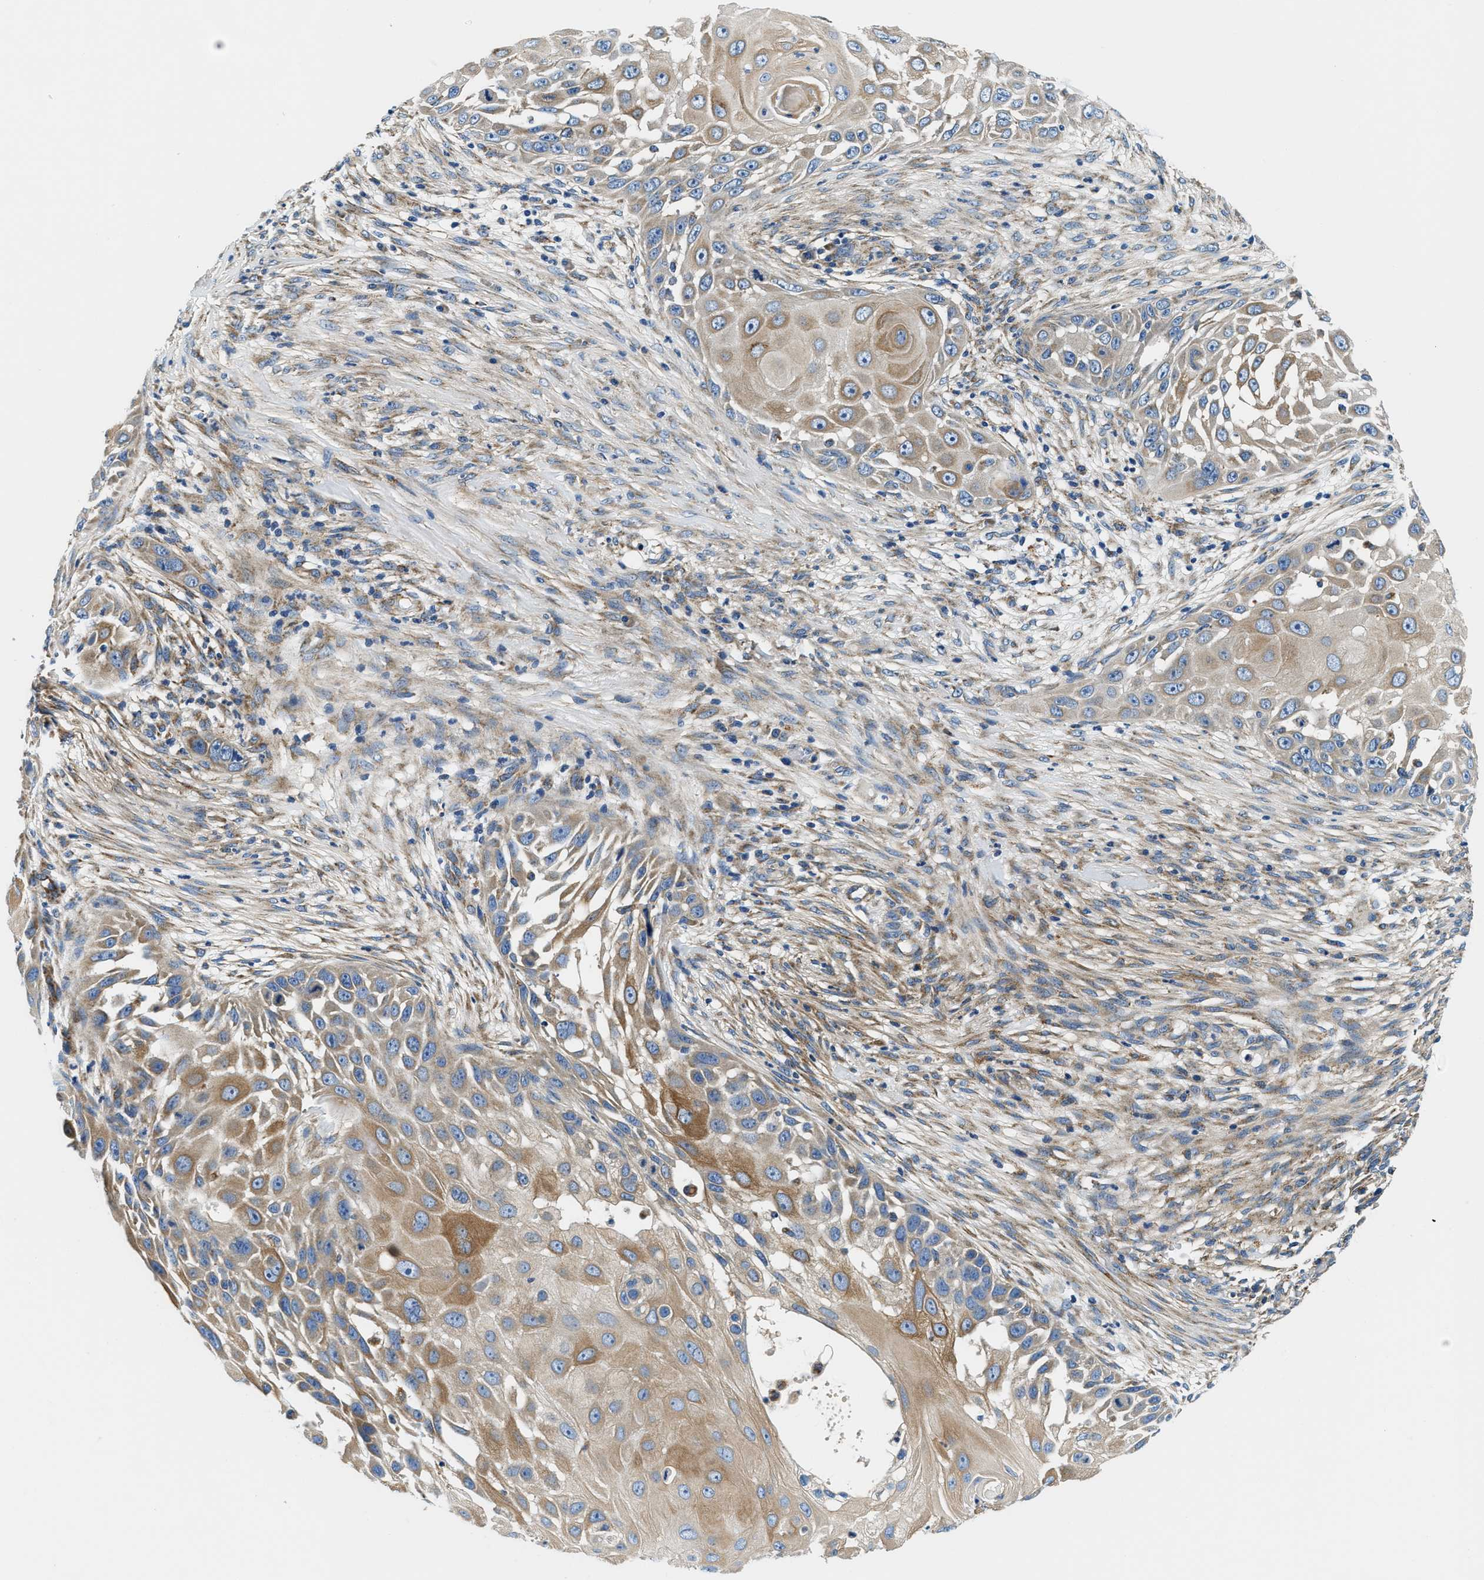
{"staining": {"intensity": "moderate", "quantity": "25%-75%", "location": "cytoplasmic/membranous"}, "tissue": "skin cancer", "cell_type": "Tumor cells", "image_type": "cancer", "snomed": [{"axis": "morphology", "description": "Squamous cell carcinoma, NOS"}, {"axis": "topography", "description": "Skin"}], "caption": "Skin squamous cell carcinoma stained with a brown dye demonstrates moderate cytoplasmic/membranous positive staining in about 25%-75% of tumor cells.", "gene": "SAMD4B", "patient": {"sex": "female", "age": 44}}